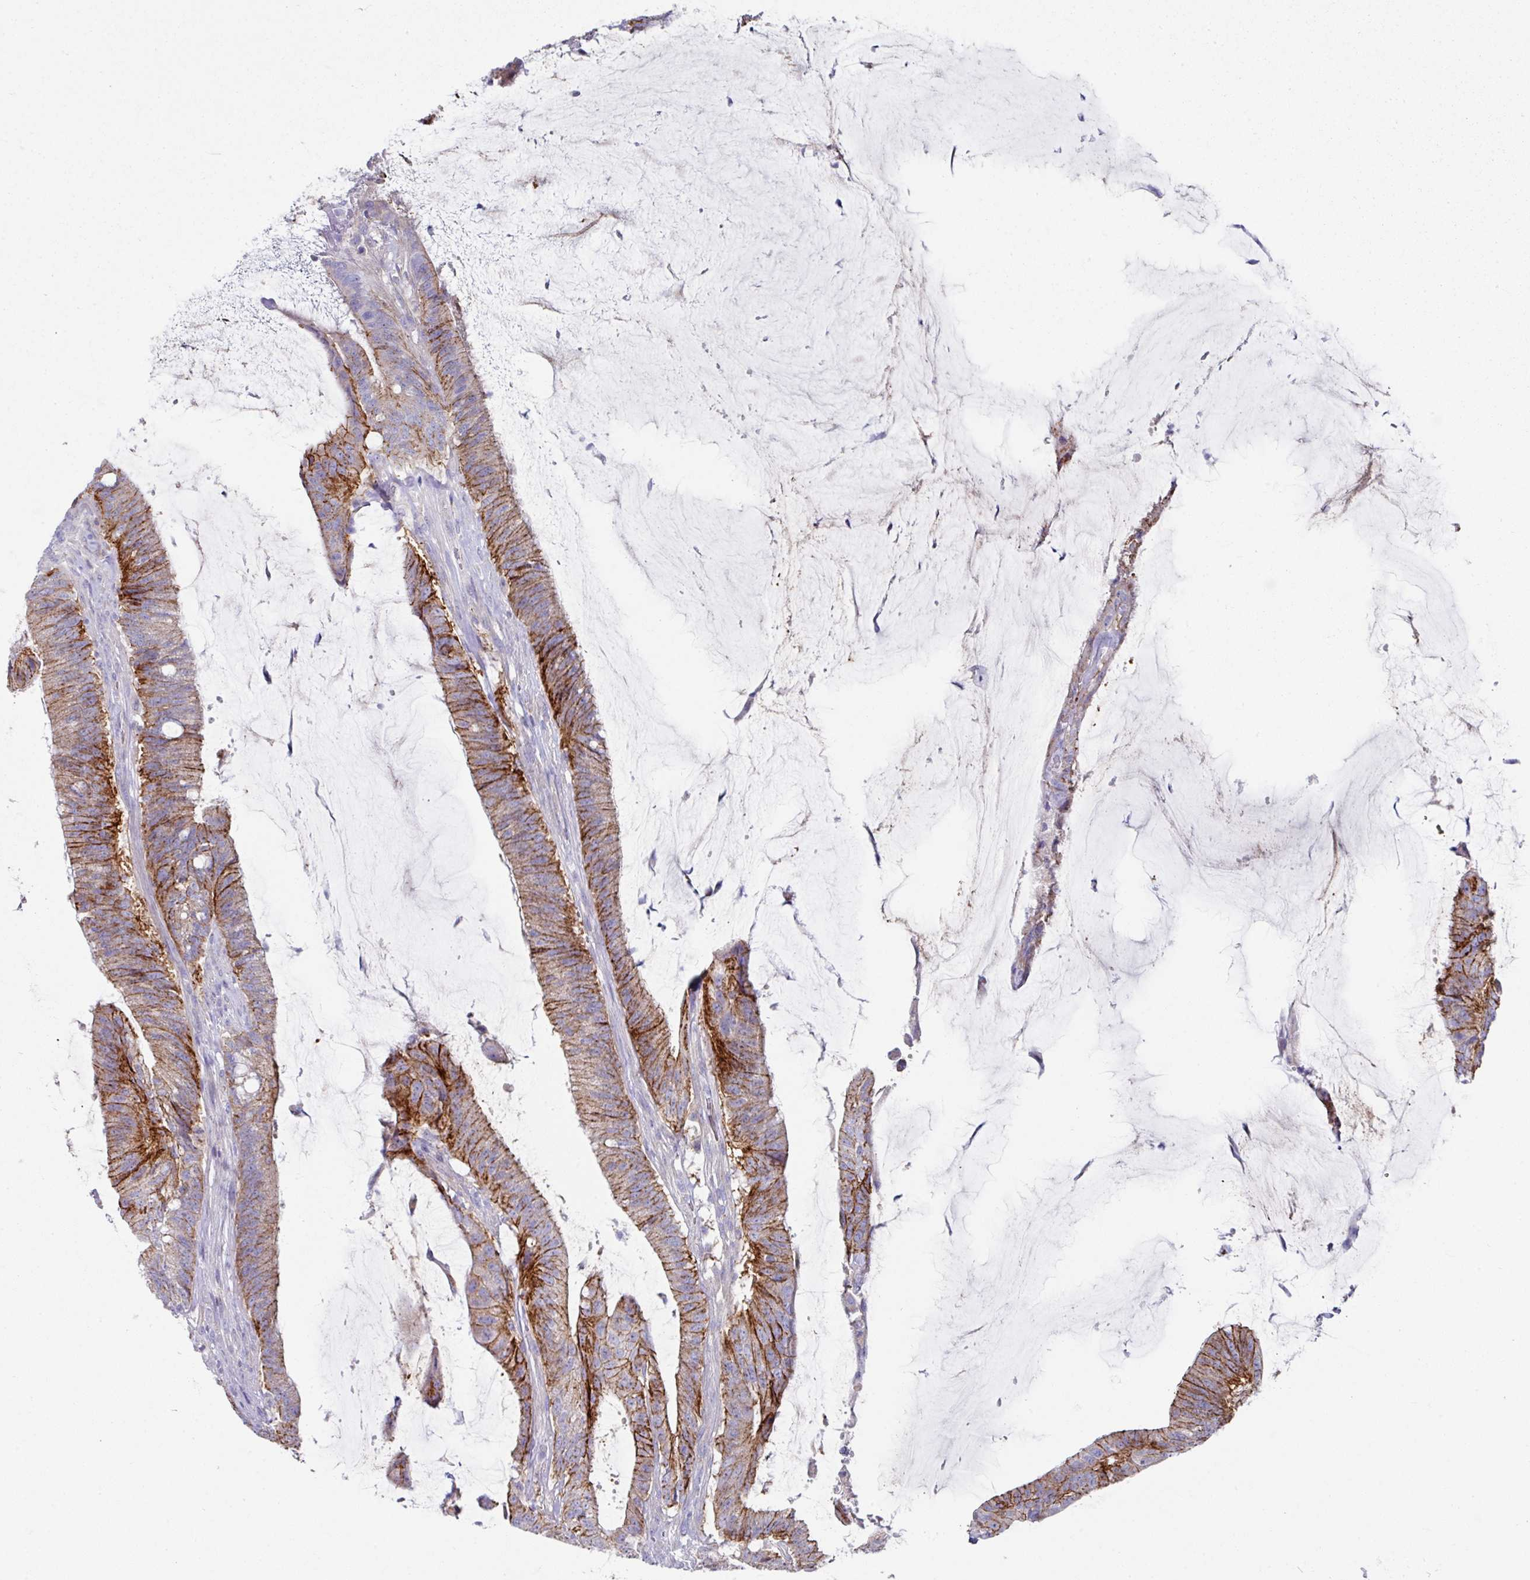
{"staining": {"intensity": "strong", "quantity": "25%-75%", "location": "cytoplasmic/membranous"}, "tissue": "colorectal cancer", "cell_type": "Tumor cells", "image_type": "cancer", "snomed": [{"axis": "morphology", "description": "Adenocarcinoma, NOS"}, {"axis": "topography", "description": "Colon"}], "caption": "There is high levels of strong cytoplasmic/membranous positivity in tumor cells of colorectal cancer, as demonstrated by immunohistochemical staining (brown color).", "gene": "CLDN1", "patient": {"sex": "female", "age": 43}}